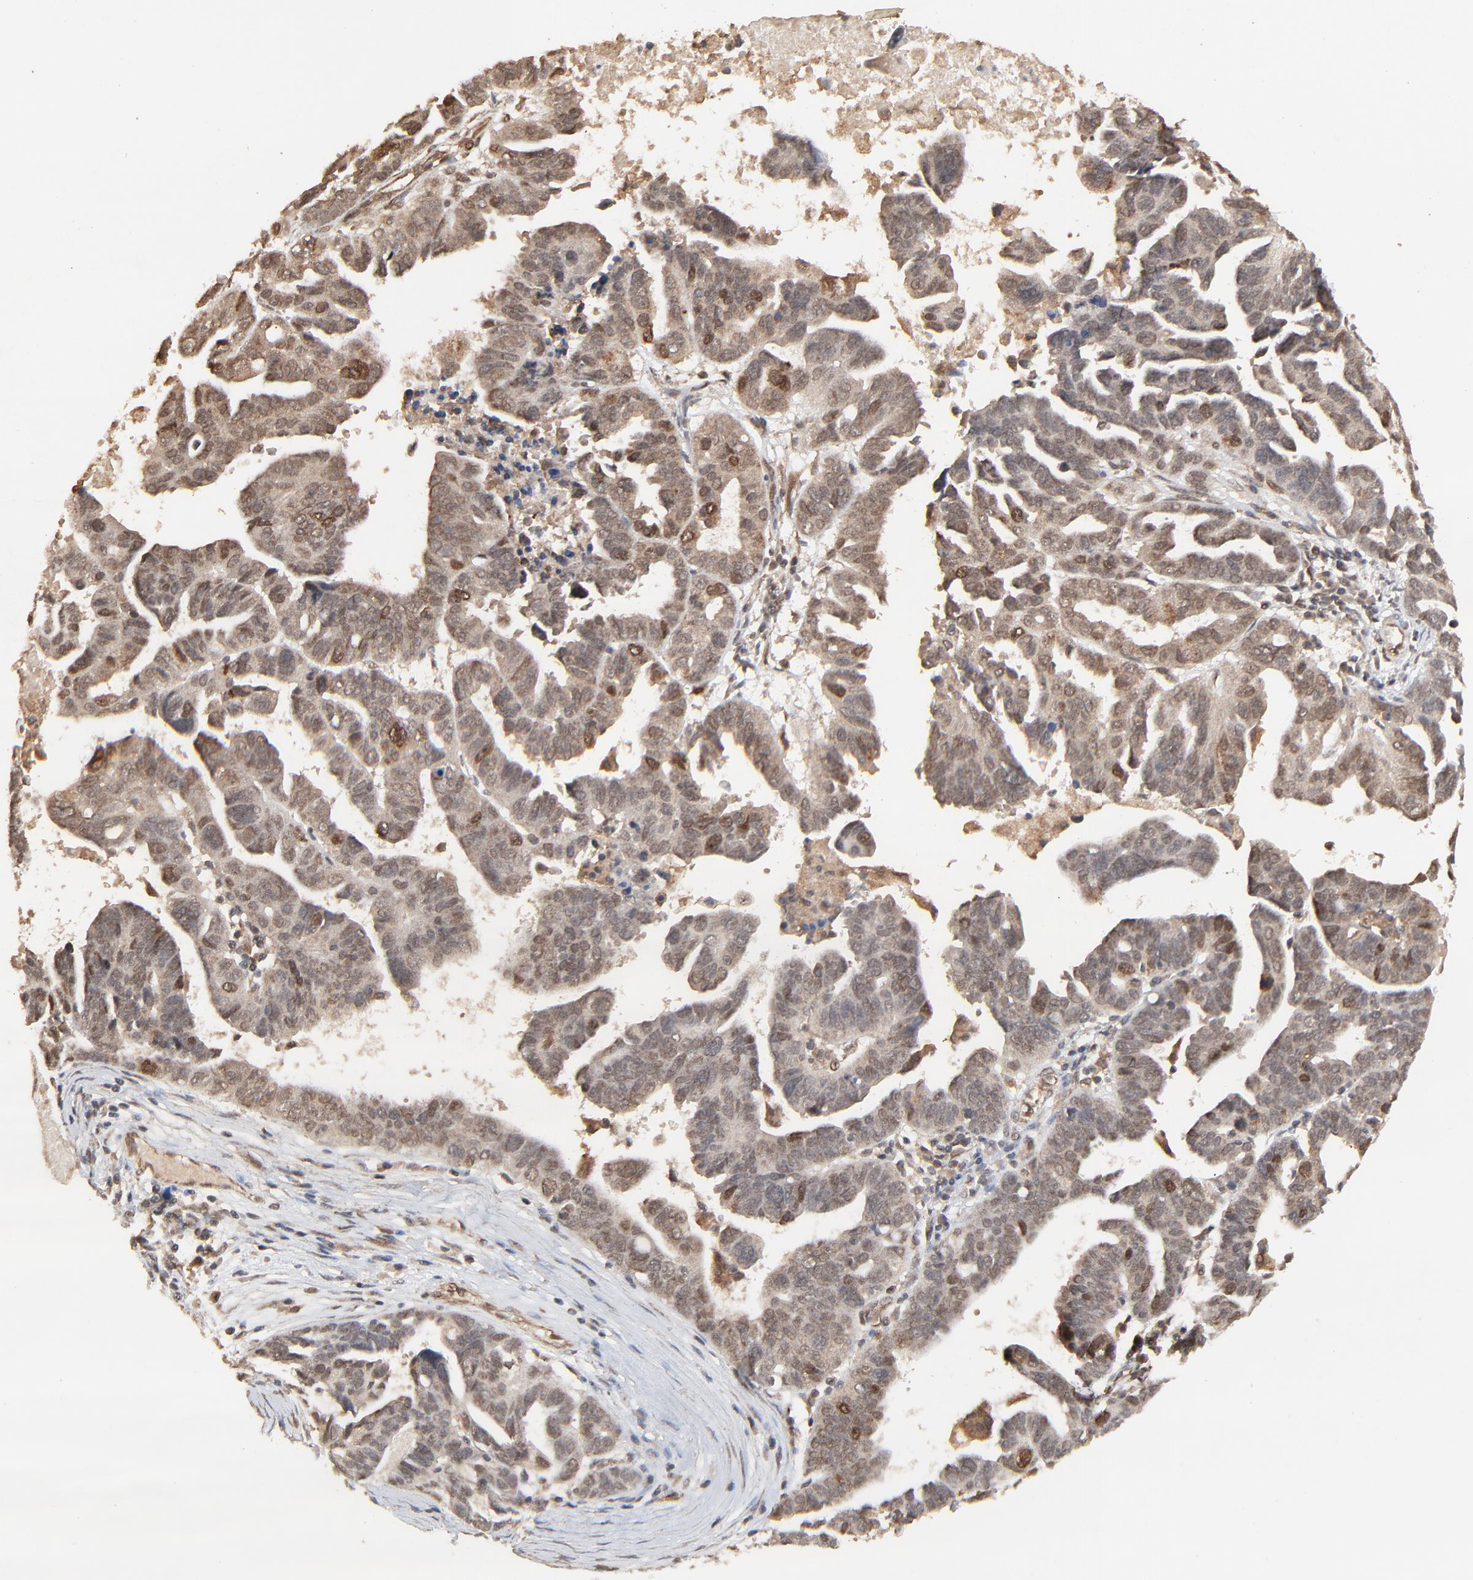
{"staining": {"intensity": "moderate", "quantity": ">75%", "location": "cytoplasmic/membranous,nuclear"}, "tissue": "ovarian cancer", "cell_type": "Tumor cells", "image_type": "cancer", "snomed": [{"axis": "morphology", "description": "Carcinoma, endometroid"}, {"axis": "morphology", "description": "Cystadenocarcinoma, serous, NOS"}, {"axis": "topography", "description": "Ovary"}], "caption": "An image showing moderate cytoplasmic/membranous and nuclear staining in approximately >75% of tumor cells in ovarian cancer, as visualized by brown immunohistochemical staining.", "gene": "FAM227A", "patient": {"sex": "female", "age": 45}}